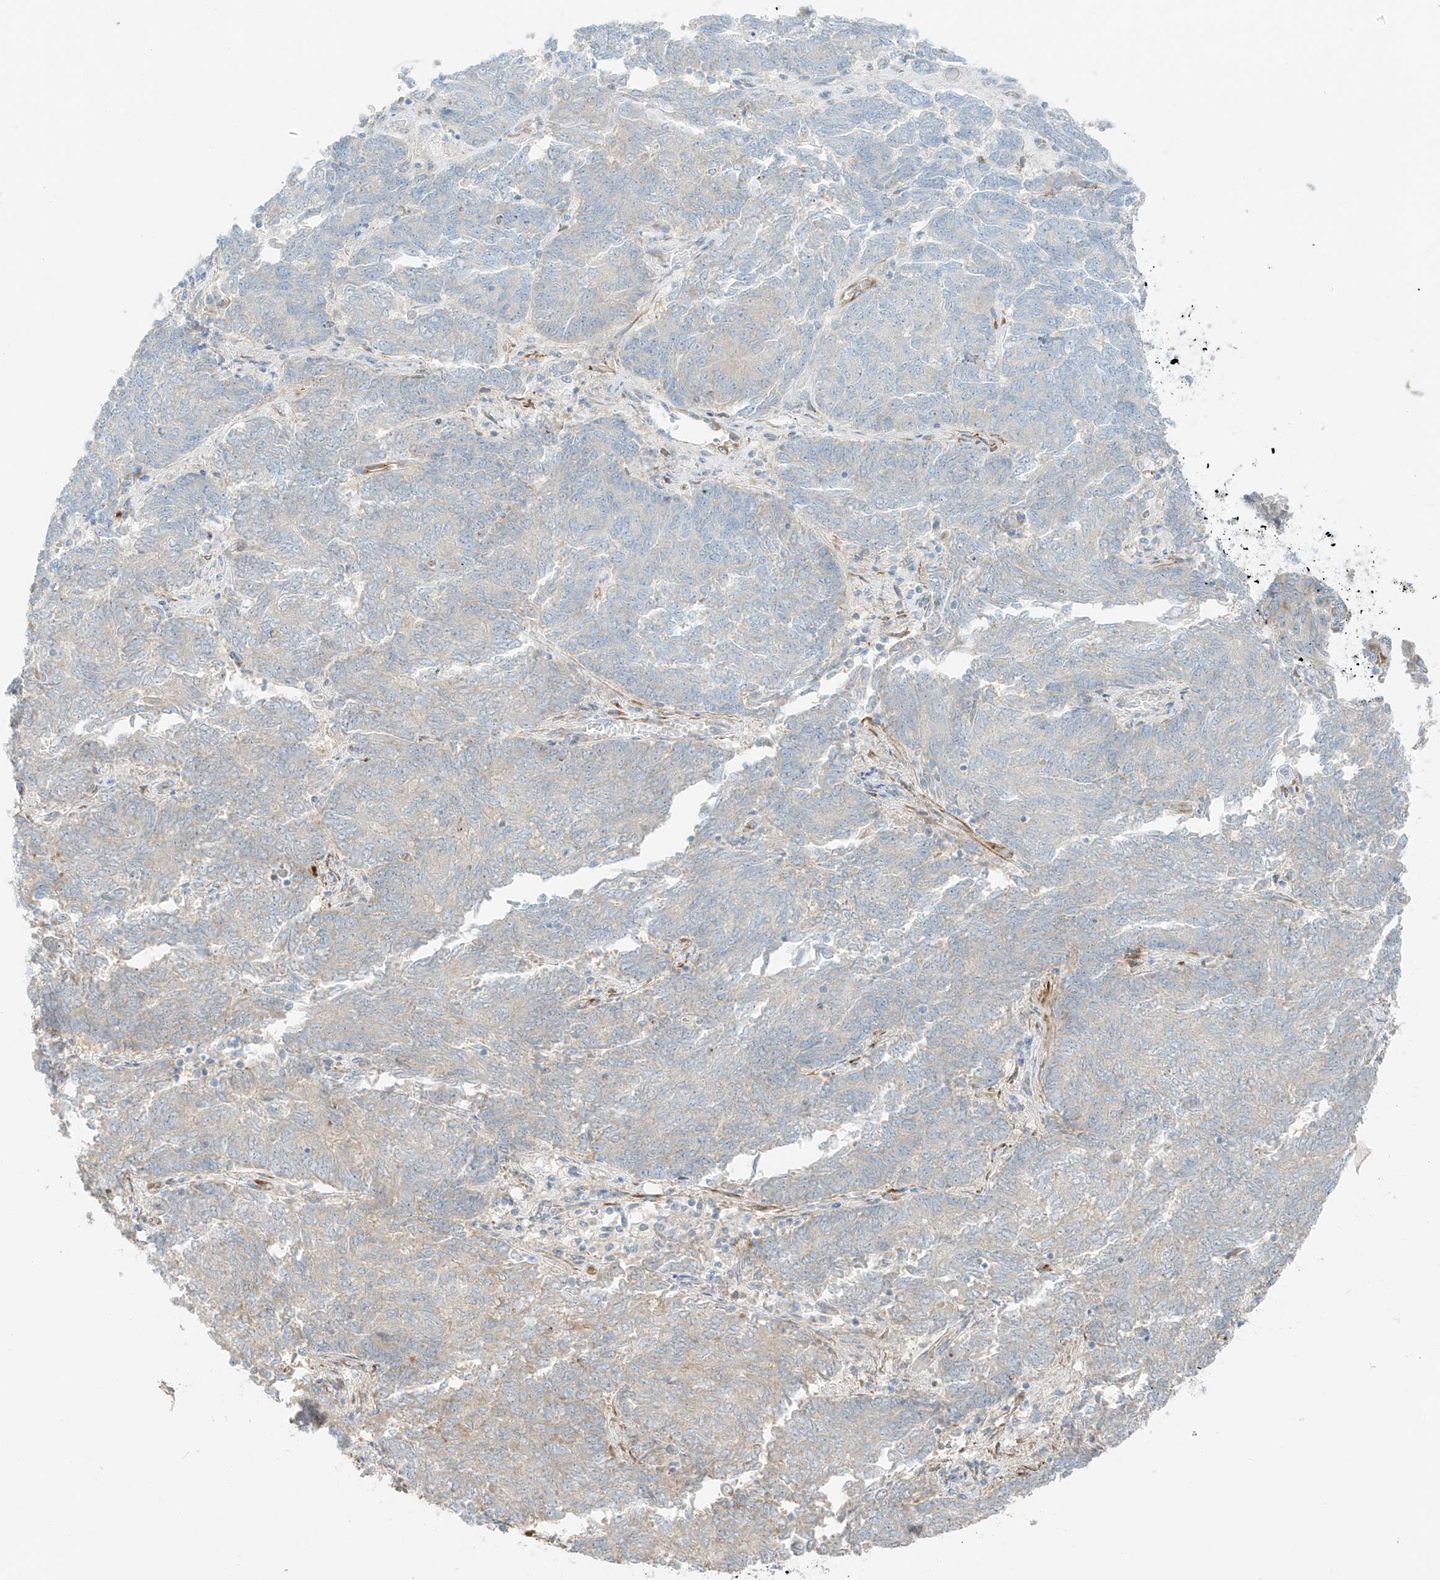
{"staining": {"intensity": "negative", "quantity": "none", "location": "none"}, "tissue": "endometrial cancer", "cell_type": "Tumor cells", "image_type": "cancer", "snomed": [{"axis": "morphology", "description": "Adenocarcinoma, NOS"}, {"axis": "topography", "description": "Endometrium"}], "caption": "IHC micrograph of human endometrial adenocarcinoma stained for a protein (brown), which reveals no staining in tumor cells.", "gene": "FSTL1", "patient": {"sex": "female", "age": 80}}